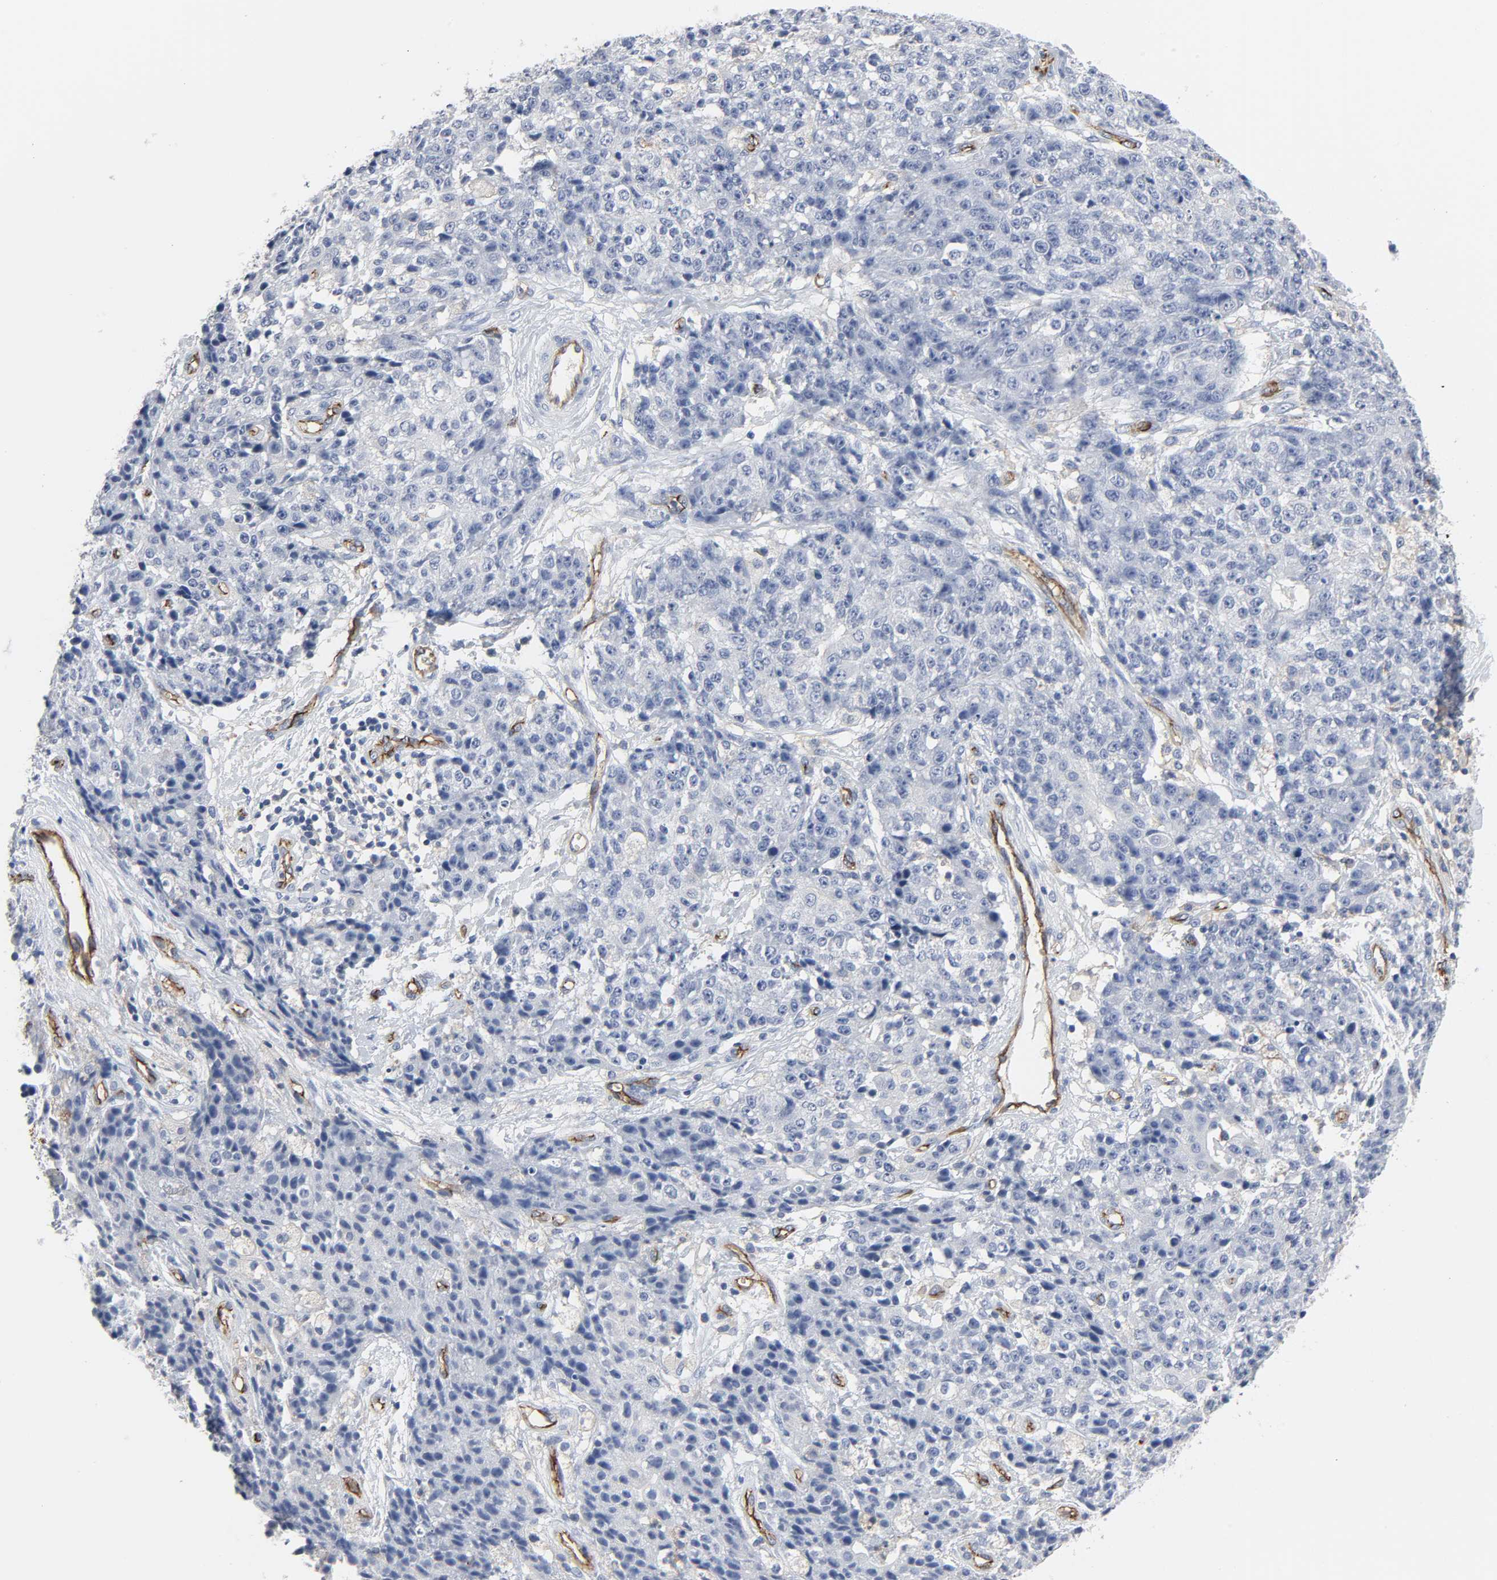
{"staining": {"intensity": "negative", "quantity": "none", "location": "none"}, "tissue": "ovarian cancer", "cell_type": "Tumor cells", "image_type": "cancer", "snomed": [{"axis": "morphology", "description": "Carcinoma, endometroid"}, {"axis": "topography", "description": "Ovary"}], "caption": "Immunohistochemistry (IHC) of ovarian cancer reveals no staining in tumor cells.", "gene": "PECAM1", "patient": {"sex": "female", "age": 42}}